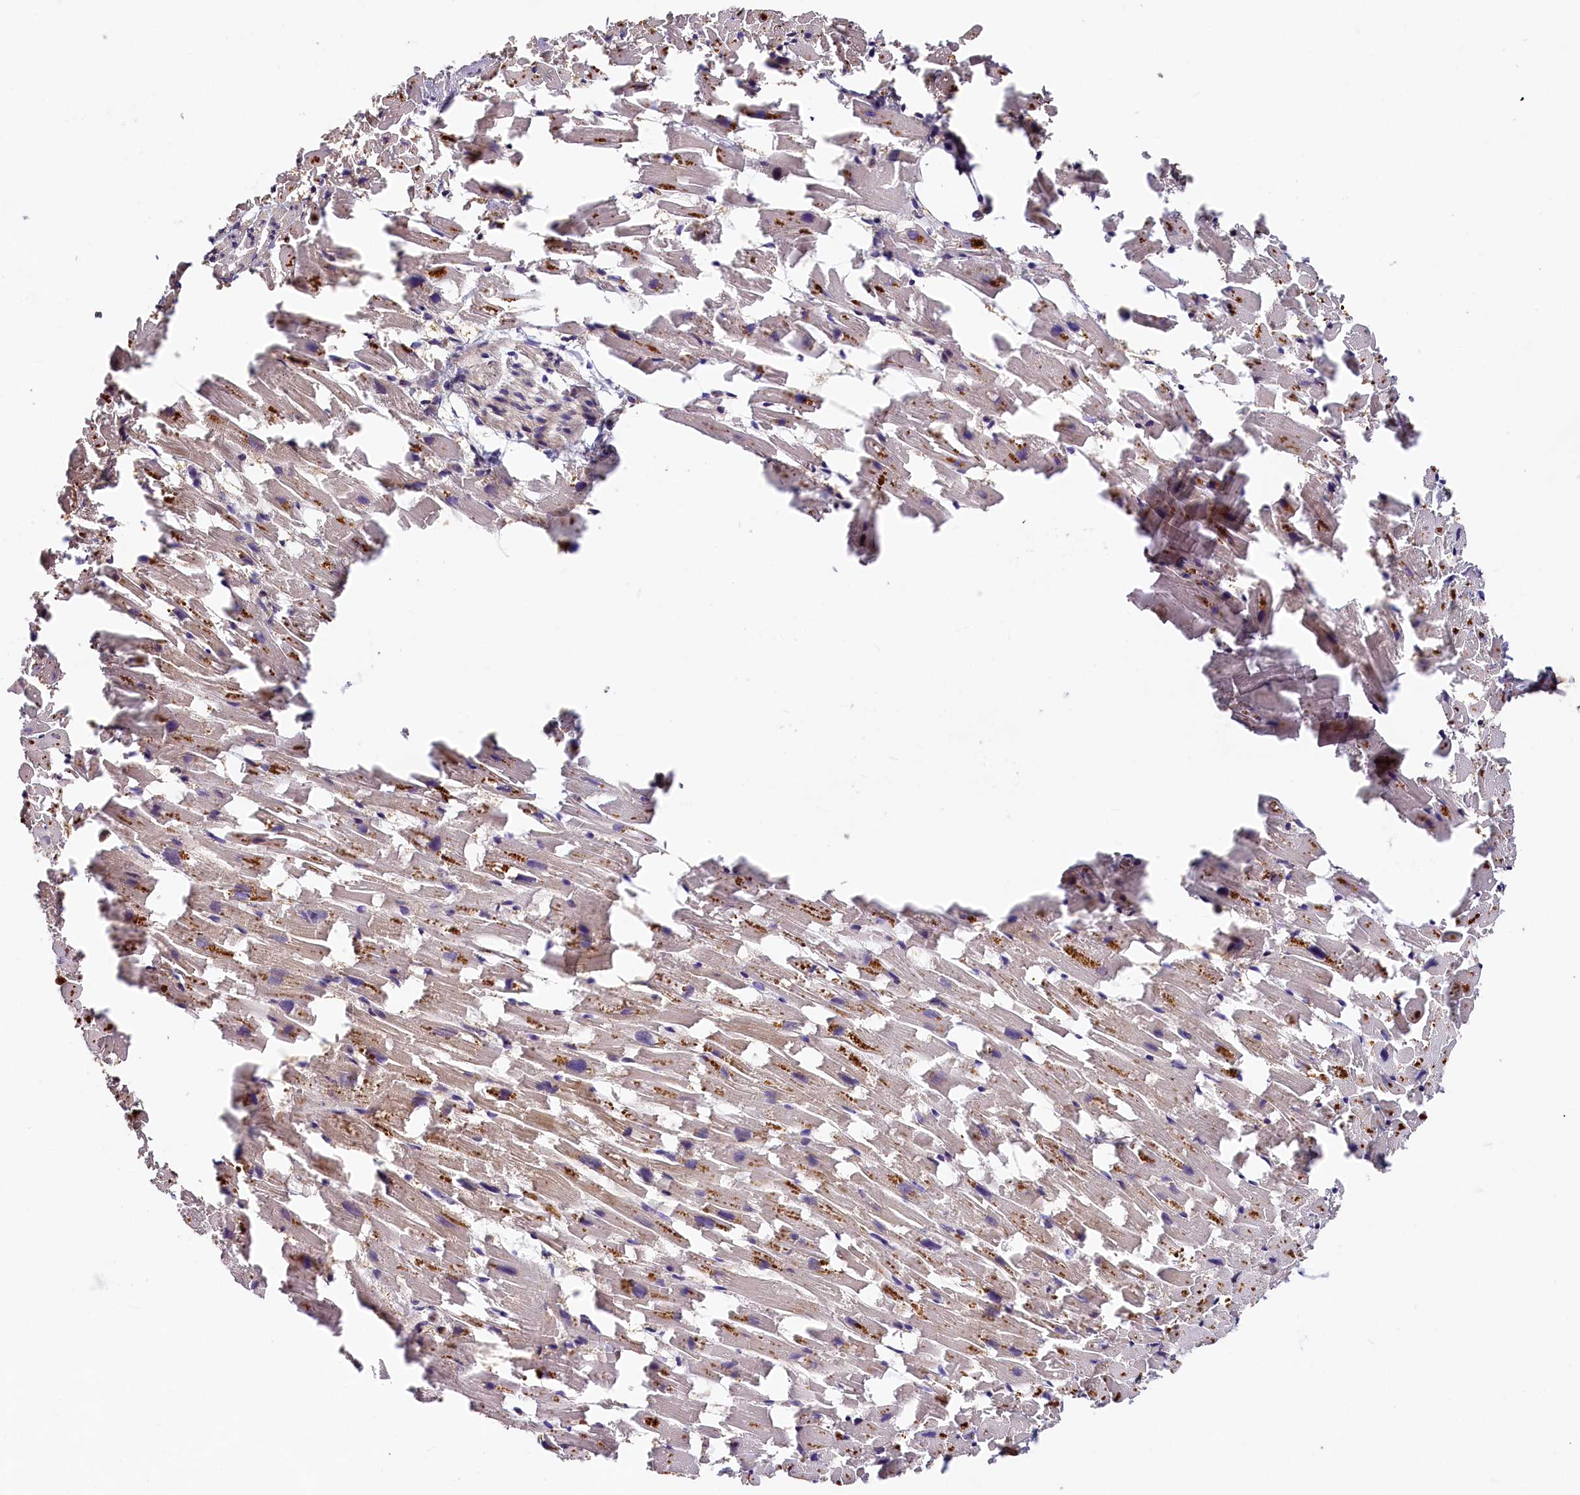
{"staining": {"intensity": "weak", "quantity": "<25%", "location": "cytoplasmic/membranous"}, "tissue": "heart muscle", "cell_type": "Cardiomyocytes", "image_type": "normal", "snomed": [{"axis": "morphology", "description": "Normal tissue, NOS"}, {"axis": "topography", "description": "Heart"}], "caption": "The micrograph reveals no staining of cardiomyocytes in normal heart muscle.", "gene": "HMOX2", "patient": {"sex": "female", "age": 64}}